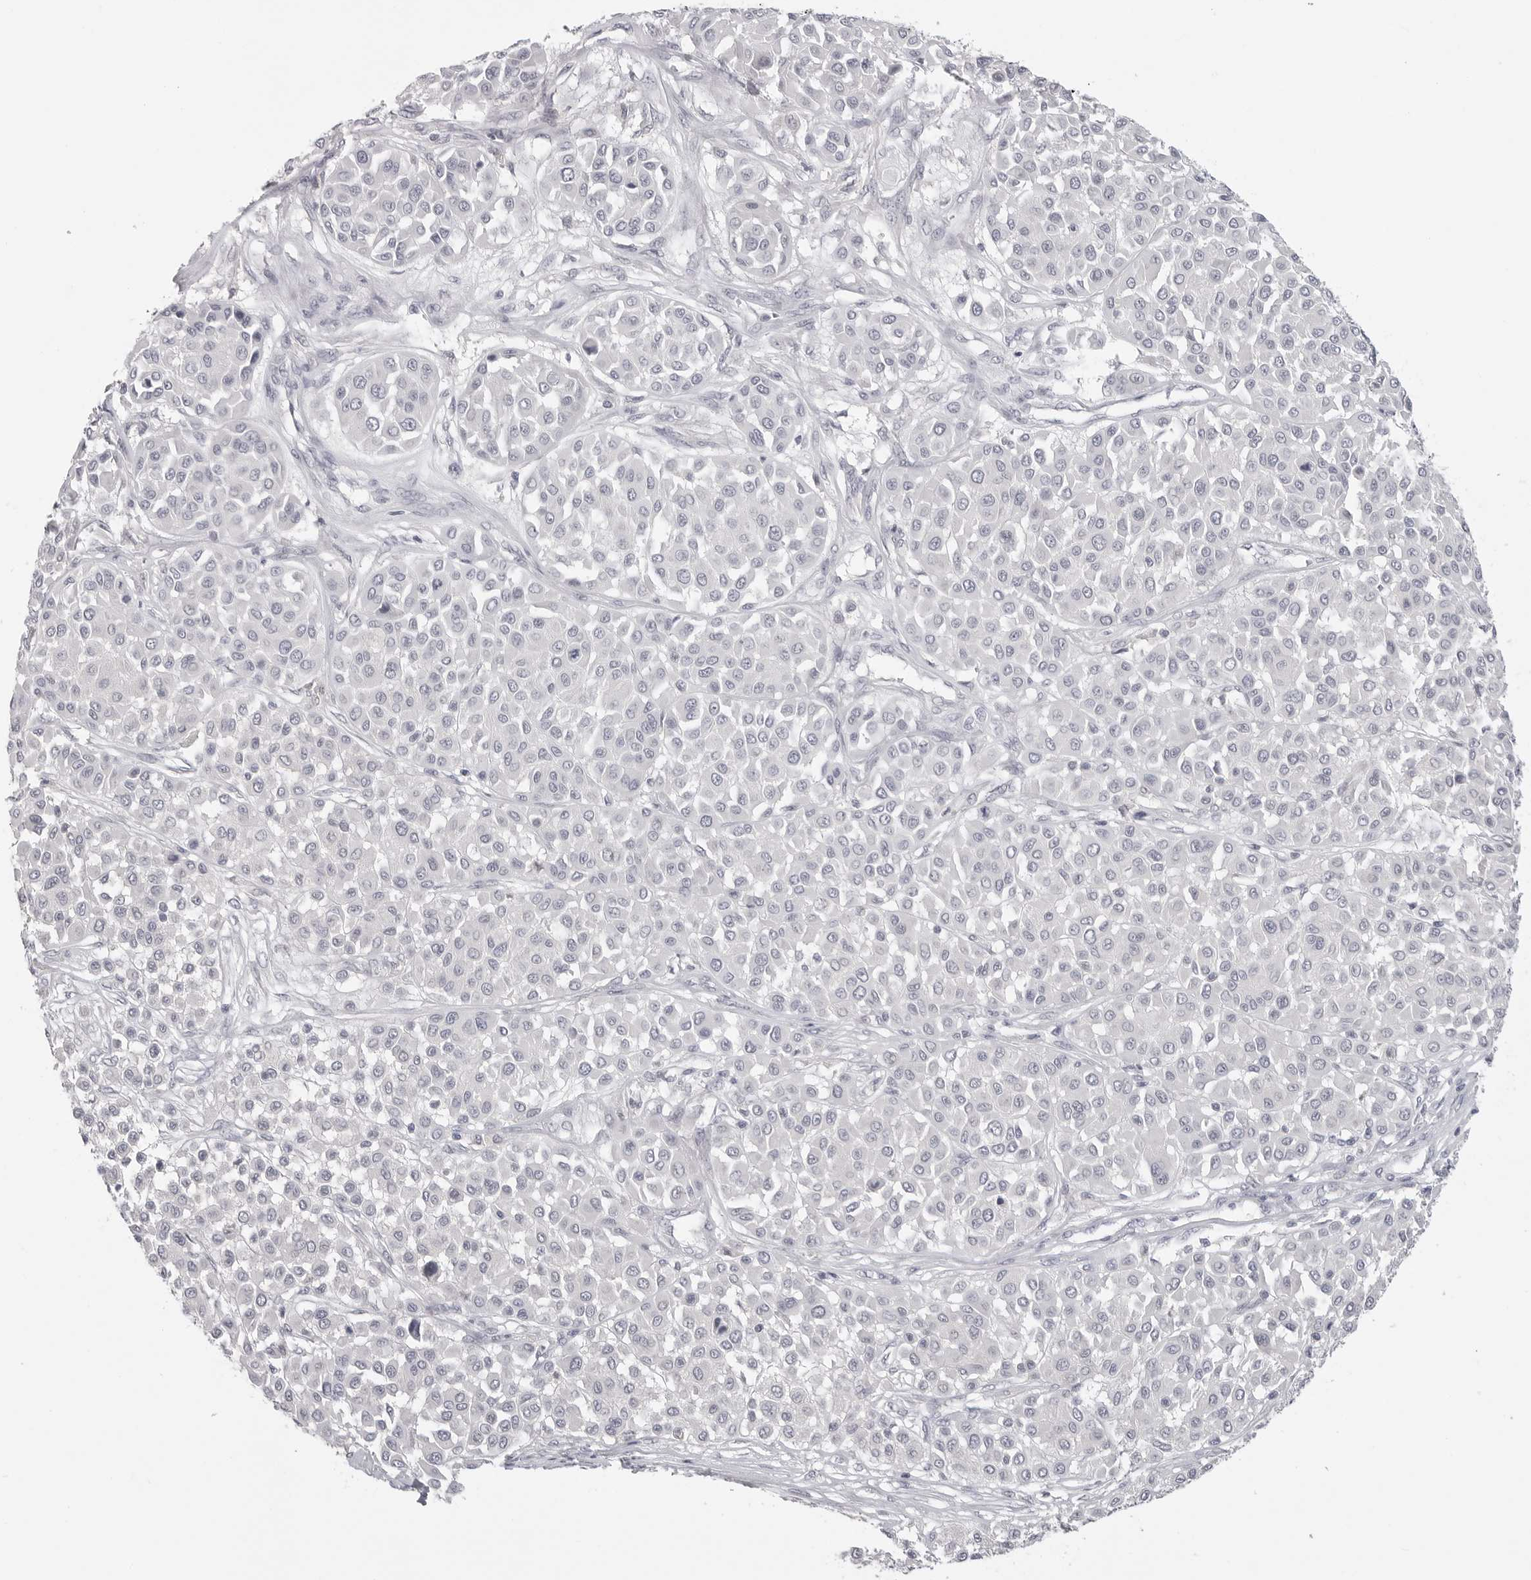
{"staining": {"intensity": "negative", "quantity": "none", "location": "none"}, "tissue": "melanoma", "cell_type": "Tumor cells", "image_type": "cancer", "snomed": [{"axis": "morphology", "description": "Malignant melanoma, Metastatic site"}, {"axis": "topography", "description": "Soft tissue"}], "caption": "Immunohistochemistry (IHC) of human melanoma exhibits no positivity in tumor cells.", "gene": "HMGCS2", "patient": {"sex": "male", "age": 41}}